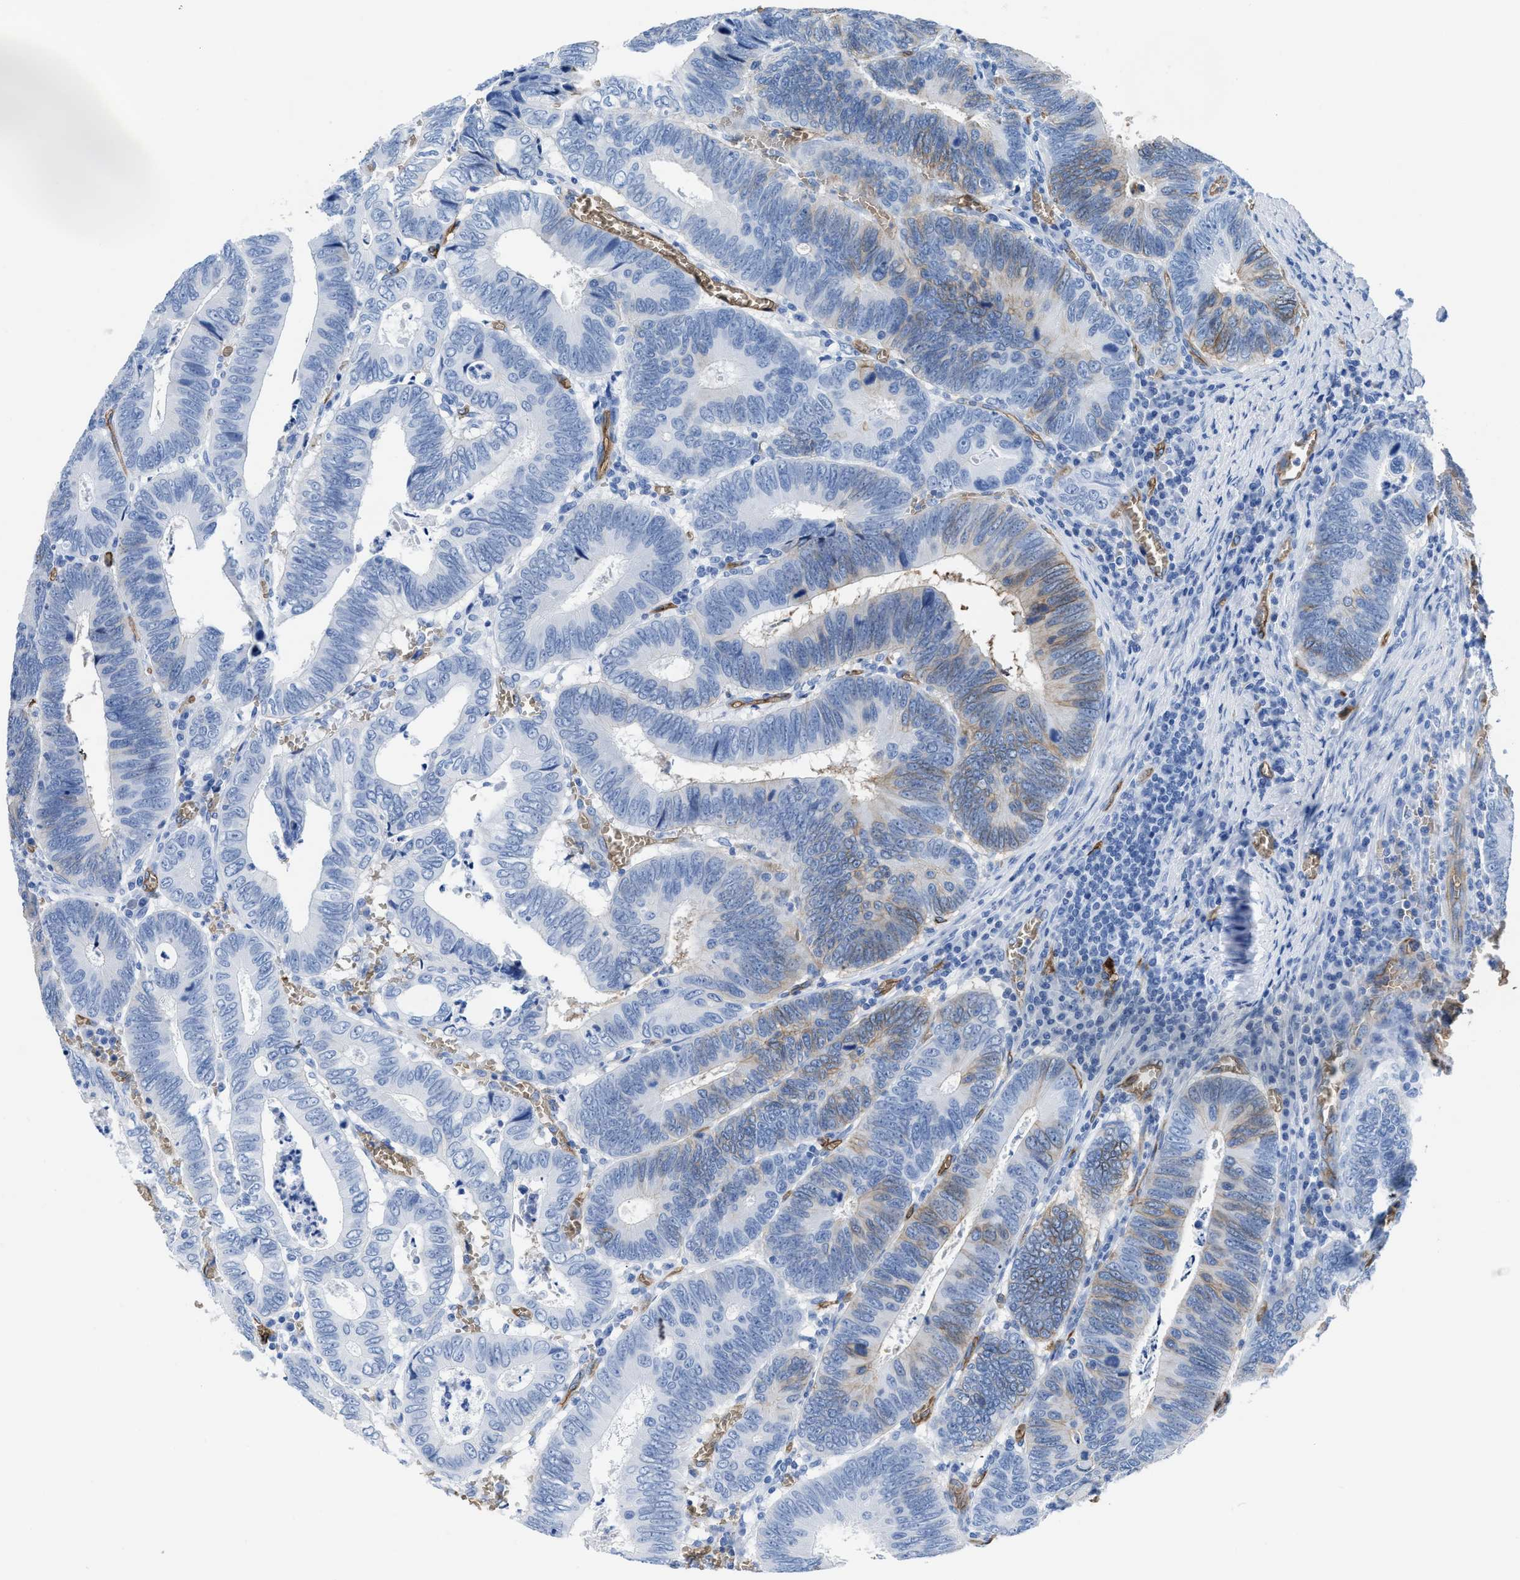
{"staining": {"intensity": "moderate", "quantity": "<25%", "location": "cytoplasmic/membranous"}, "tissue": "colorectal cancer", "cell_type": "Tumor cells", "image_type": "cancer", "snomed": [{"axis": "morphology", "description": "Inflammation, NOS"}, {"axis": "morphology", "description": "Adenocarcinoma, NOS"}, {"axis": "topography", "description": "Colon"}], "caption": "Immunohistochemical staining of human colorectal cancer demonstrates moderate cytoplasmic/membranous protein staining in about <25% of tumor cells.", "gene": "AQP1", "patient": {"sex": "male", "age": 72}}